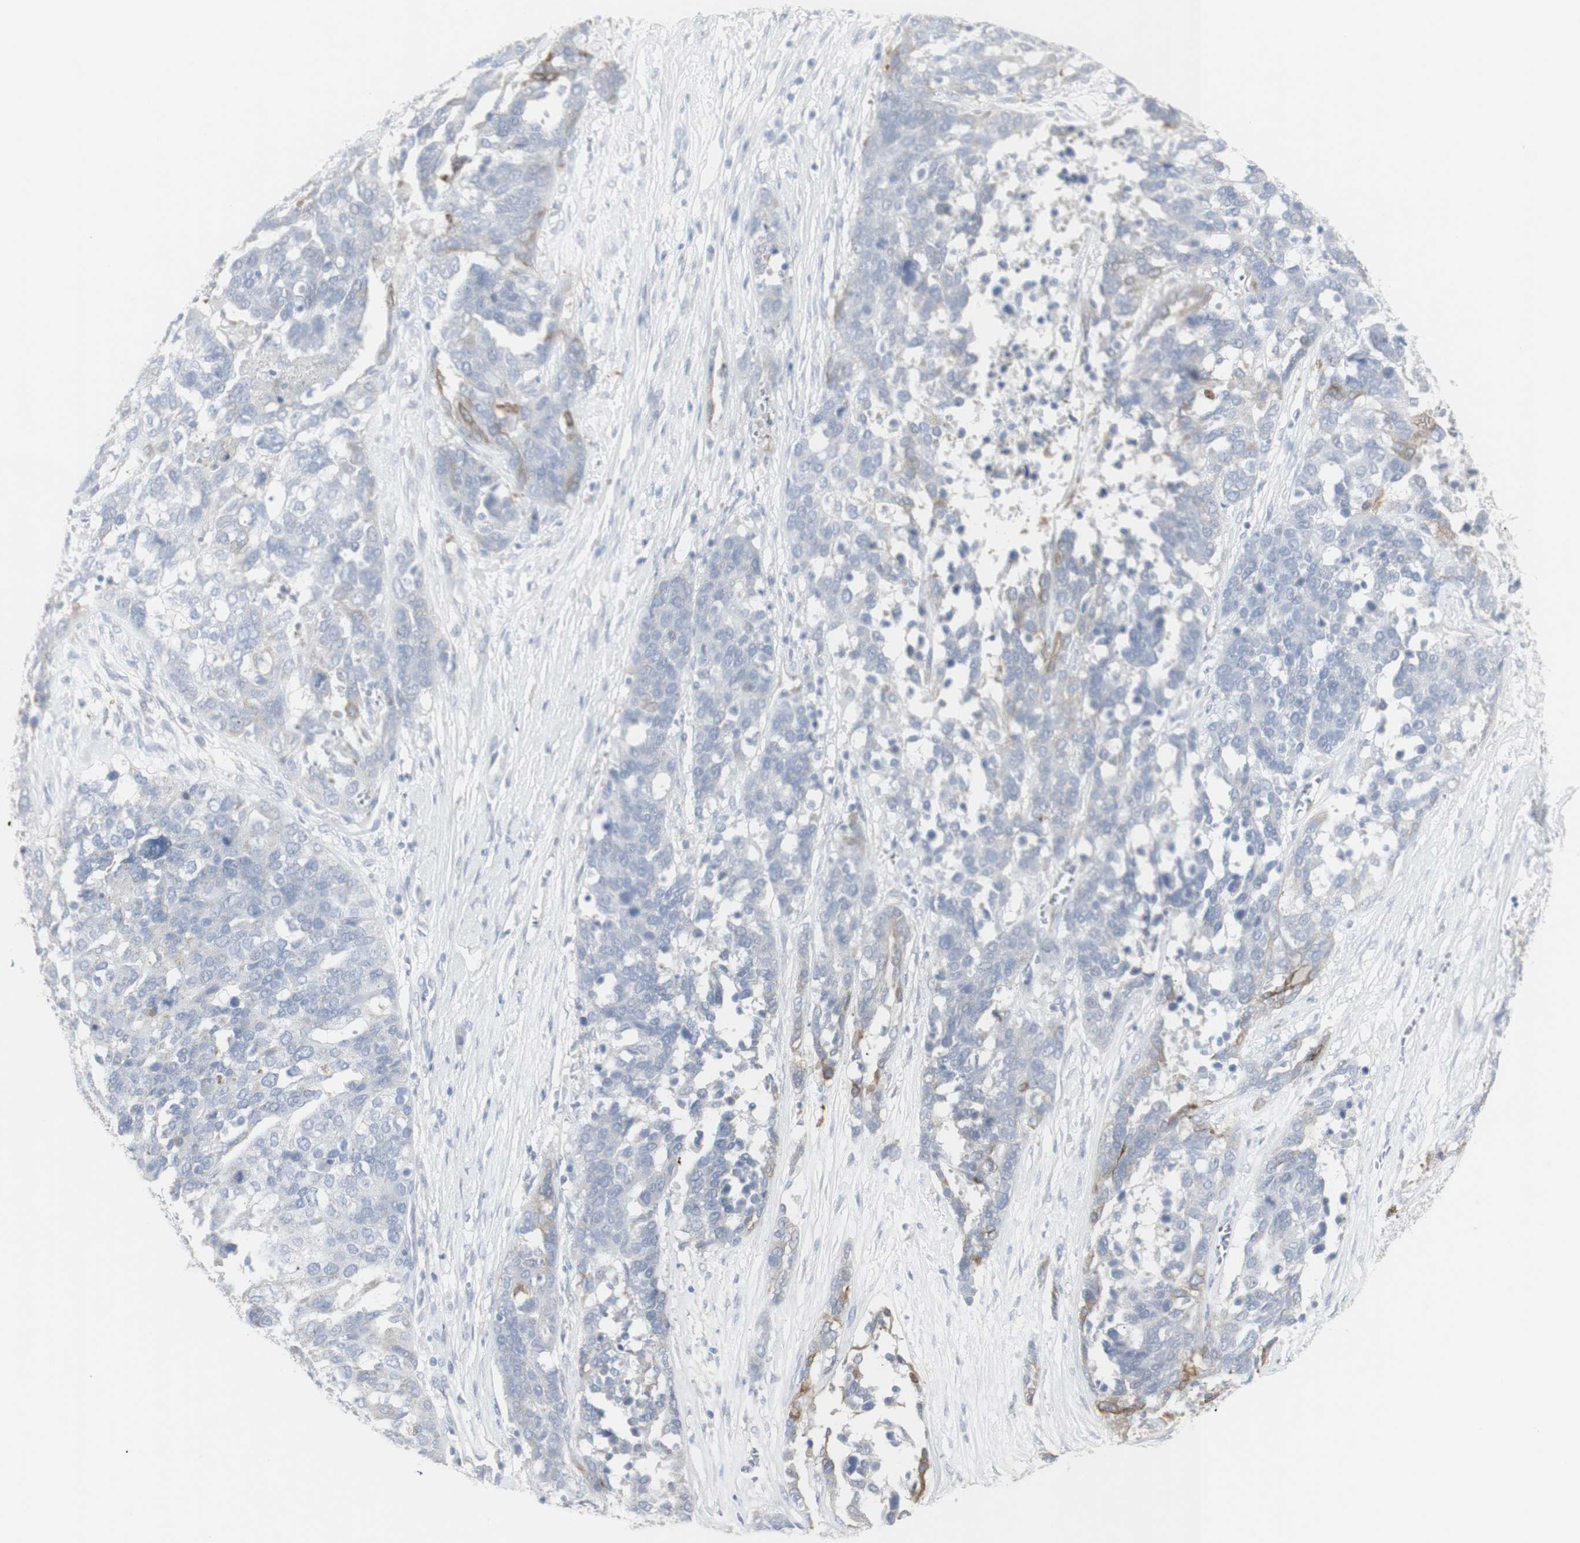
{"staining": {"intensity": "weak", "quantity": "<25%", "location": "cytoplasmic/membranous"}, "tissue": "ovarian cancer", "cell_type": "Tumor cells", "image_type": "cancer", "snomed": [{"axis": "morphology", "description": "Cystadenocarcinoma, serous, NOS"}, {"axis": "topography", "description": "Ovary"}], "caption": "Immunohistochemistry (IHC) histopathology image of human serous cystadenocarcinoma (ovarian) stained for a protein (brown), which exhibits no staining in tumor cells. The staining was performed using DAB (3,3'-diaminobenzidine) to visualize the protein expression in brown, while the nuclei were stained in blue with hematoxylin (Magnification: 20x).", "gene": "ENSG00000198211", "patient": {"sex": "female", "age": 44}}